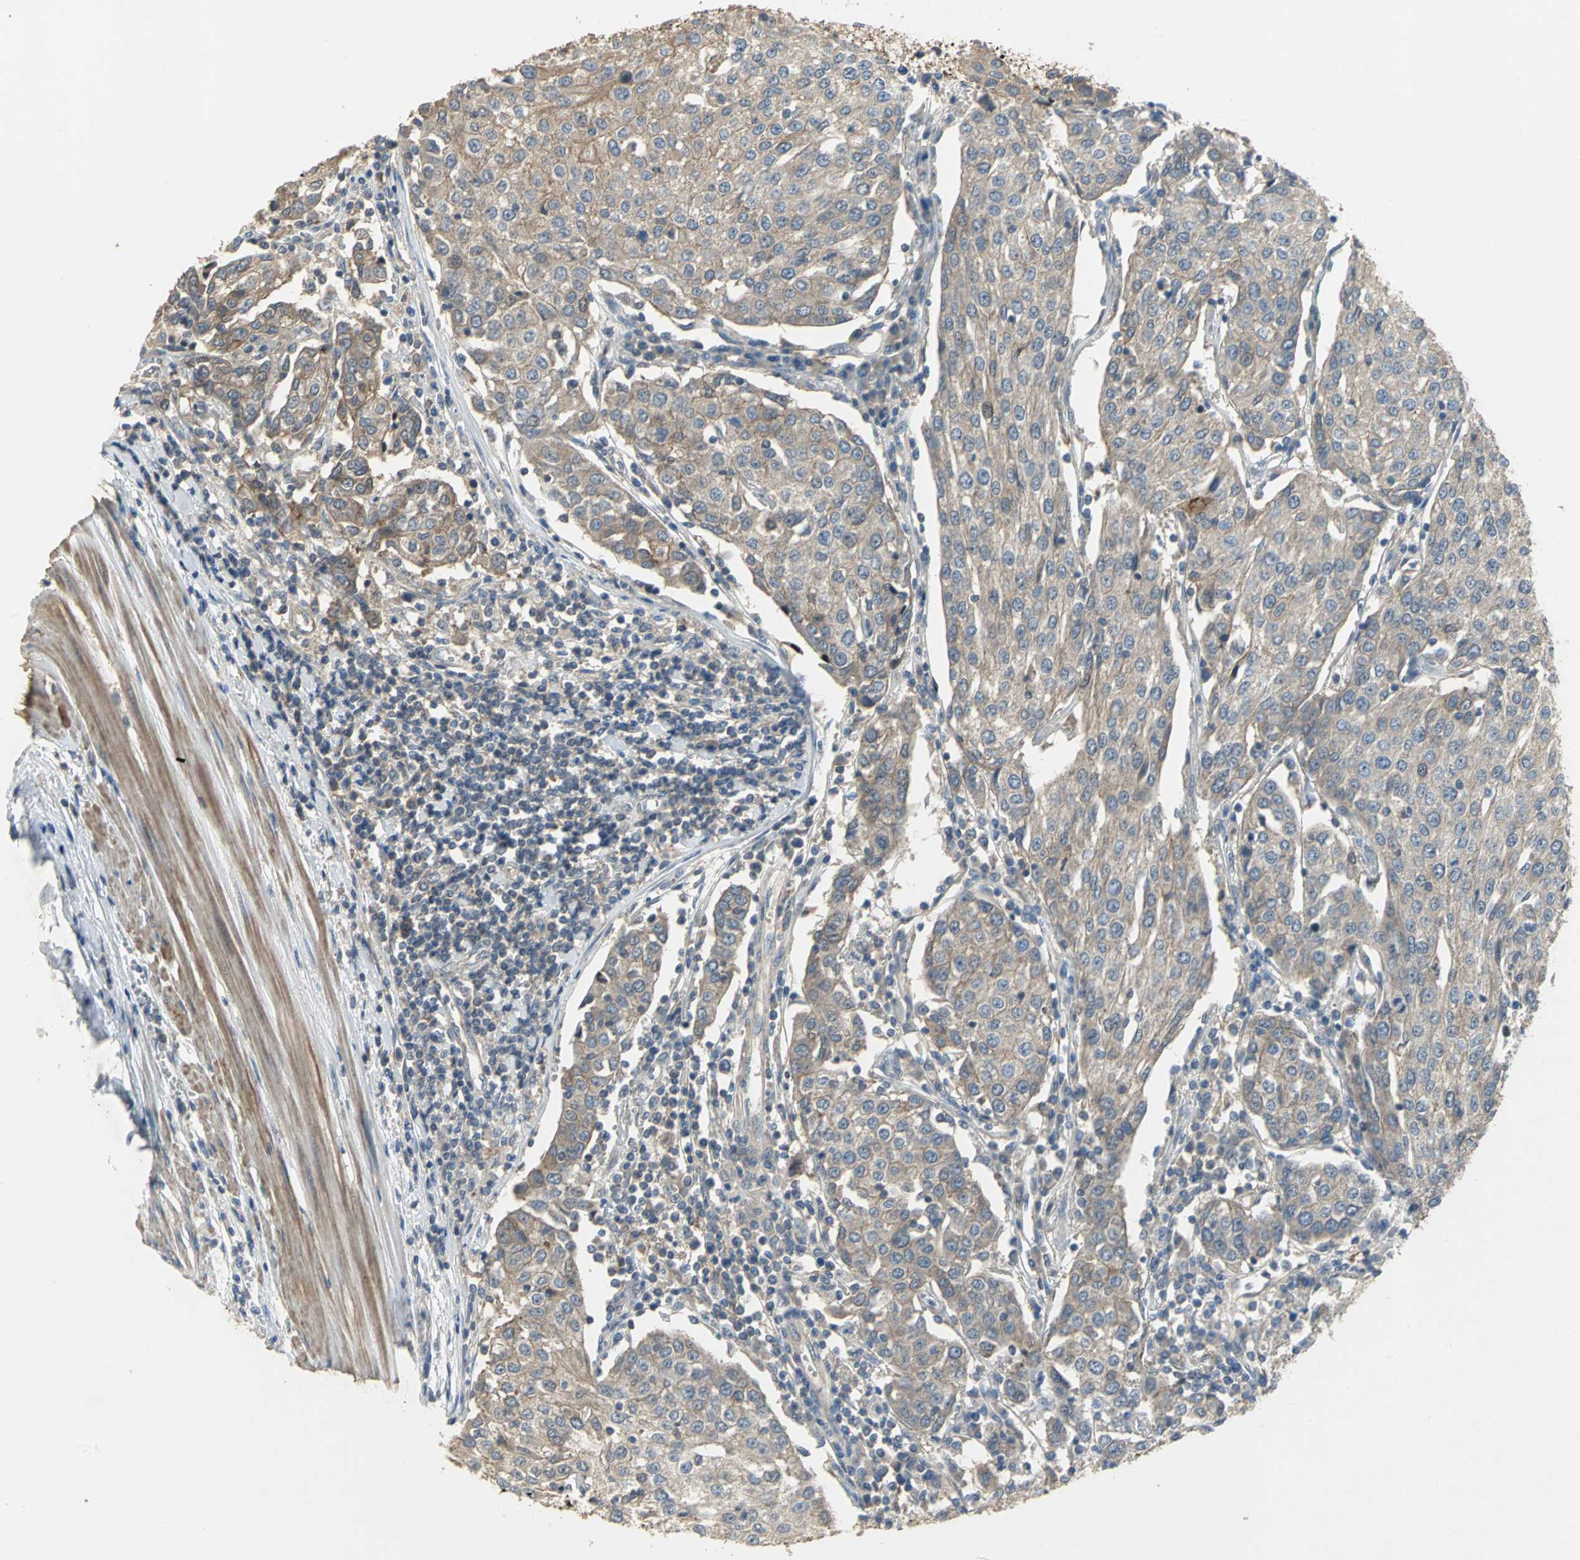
{"staining": {"intensity": "moderate", "quantity": ">75%", "location": "cytoplasmic/membranous"}, "tissue": "urothelial cancer", "cell_type": "Tumor cells", "image_type": "cancer", "snomed": [{"axis": "morphology", "description": "Urothelial carcinoma, High grade"}, {"axis": "topography", "description": "Urinary bladder"}], "caption": "Tumor cells demonstrate medium levels of moderate cytoplasmic/membranous staining in approximately >75% of cells in high-grade urothelial carcinoma.", "gene": "MET", "patient": {"sex": "female", "age": 85}}